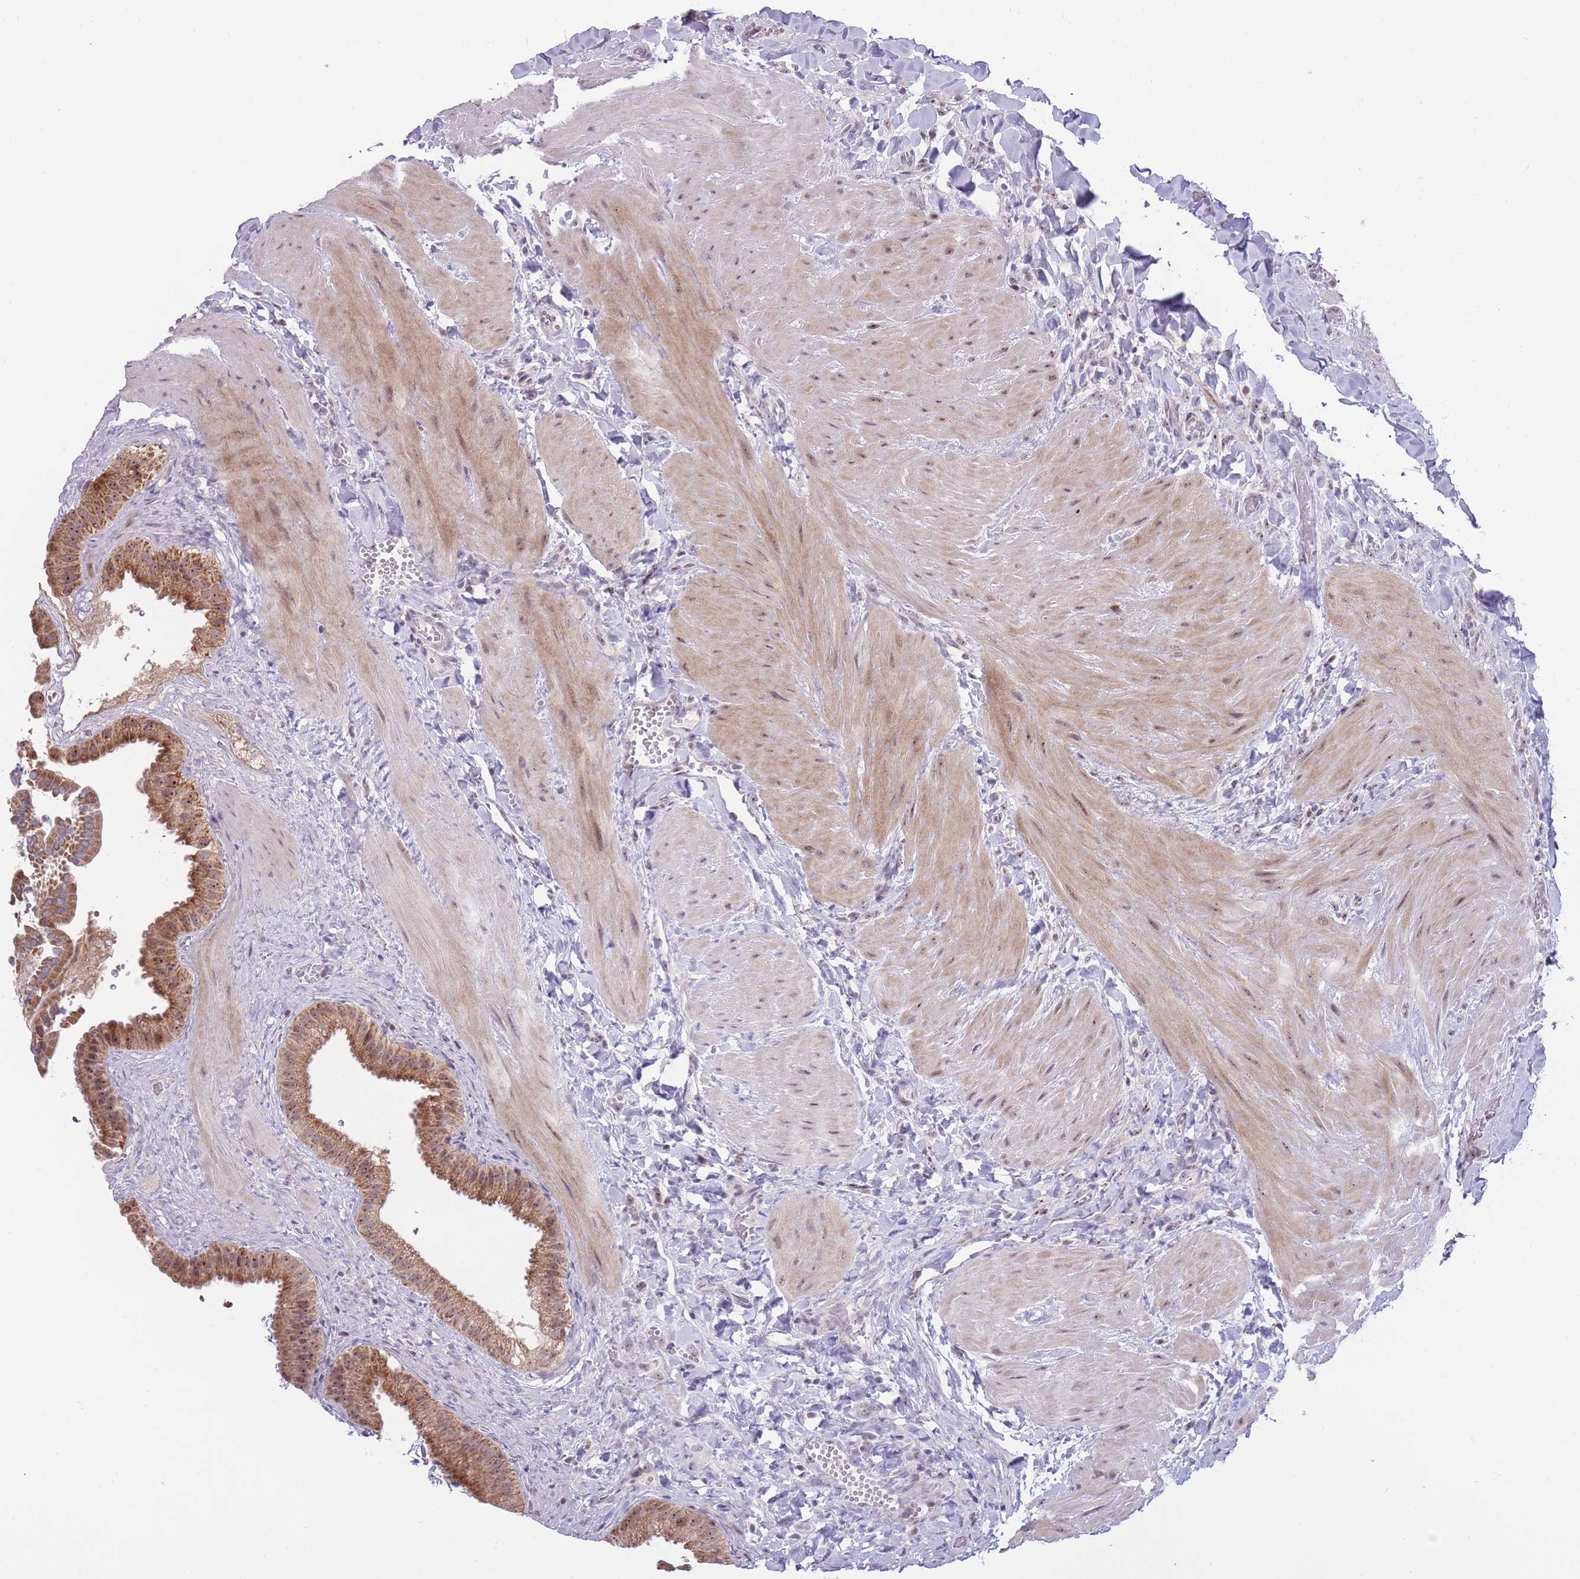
{"staining": {"intensity": "moderate", "quantity": ">75%", "location": "cytoplasmic/membranous,nuclear"}, "tissue": "gallbladder", "cell_type": "Glandular cells", "image_type": "normal", "snomed": [{"axis": "morphology", "description": "Normal tissue, NOS"}, {"axis": "topography", "description": "Gallbladder"}], "caption": "IHC of unremarkable gallbladder displays medium levels of moderate cytoplasmic/membranous,nuclear staining in about >75% of glandular cells. (brown staining indicates protein expression, while blue staining denotes nuclei).", "gene": "MCIDAS", "patient": {"sex": "male", "age": 55}}